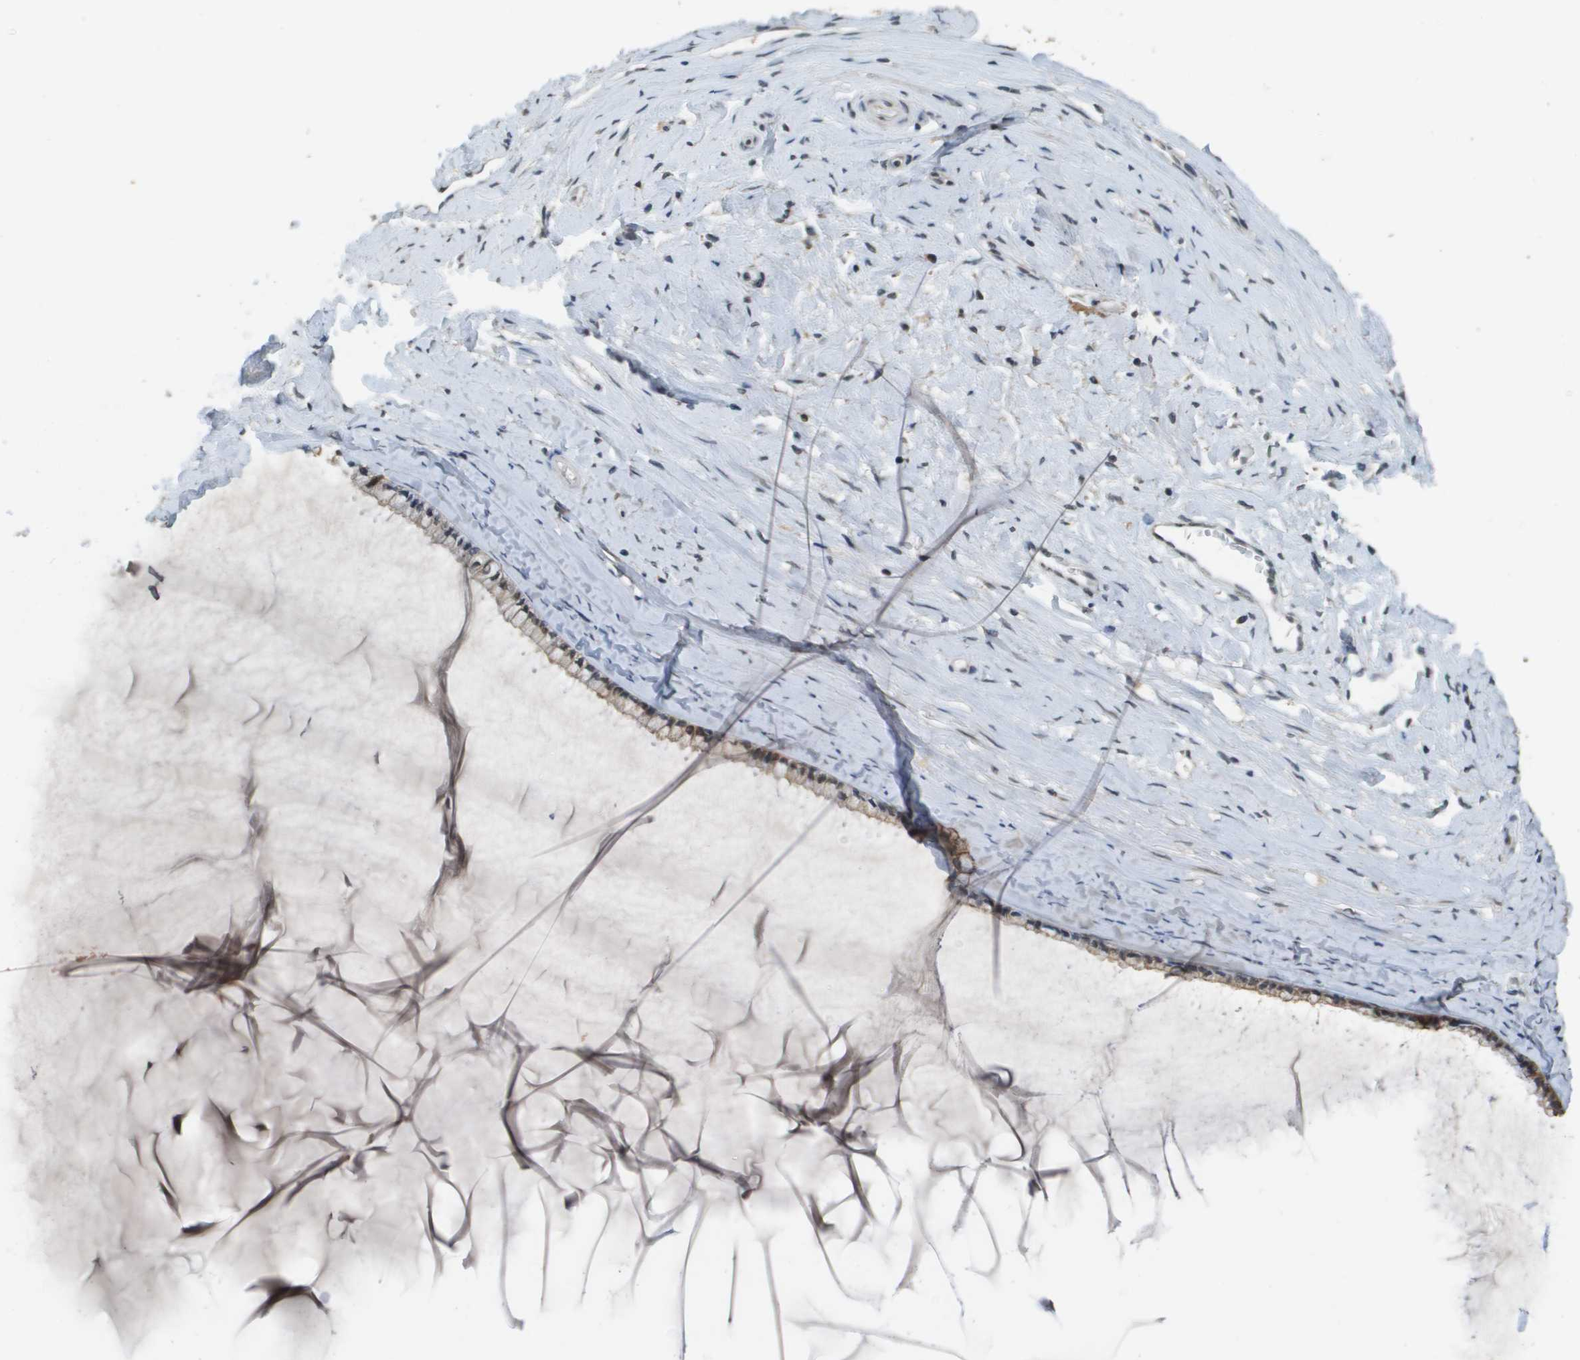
{"staining": {"intensity": "moderate", "quantity": ">75%", "location": "cytoplasmic/membranous"}, "tissue": "cervix", "cell_type": "Glandular cells", "image_type": "normal", "snomed": [{"axis": "morphology", "description": "Normal tissue, NOS"}, {"axis": "topography", "description": "Cervix"}], "caption": "Immunohistochemical staining of unremarkable cervix shows moderate cytoplasmic/membranous protein expression in approximately >75% of glandular cells.", "gene": "FANCC", "patient": {"sex": "female", "age": 39}}